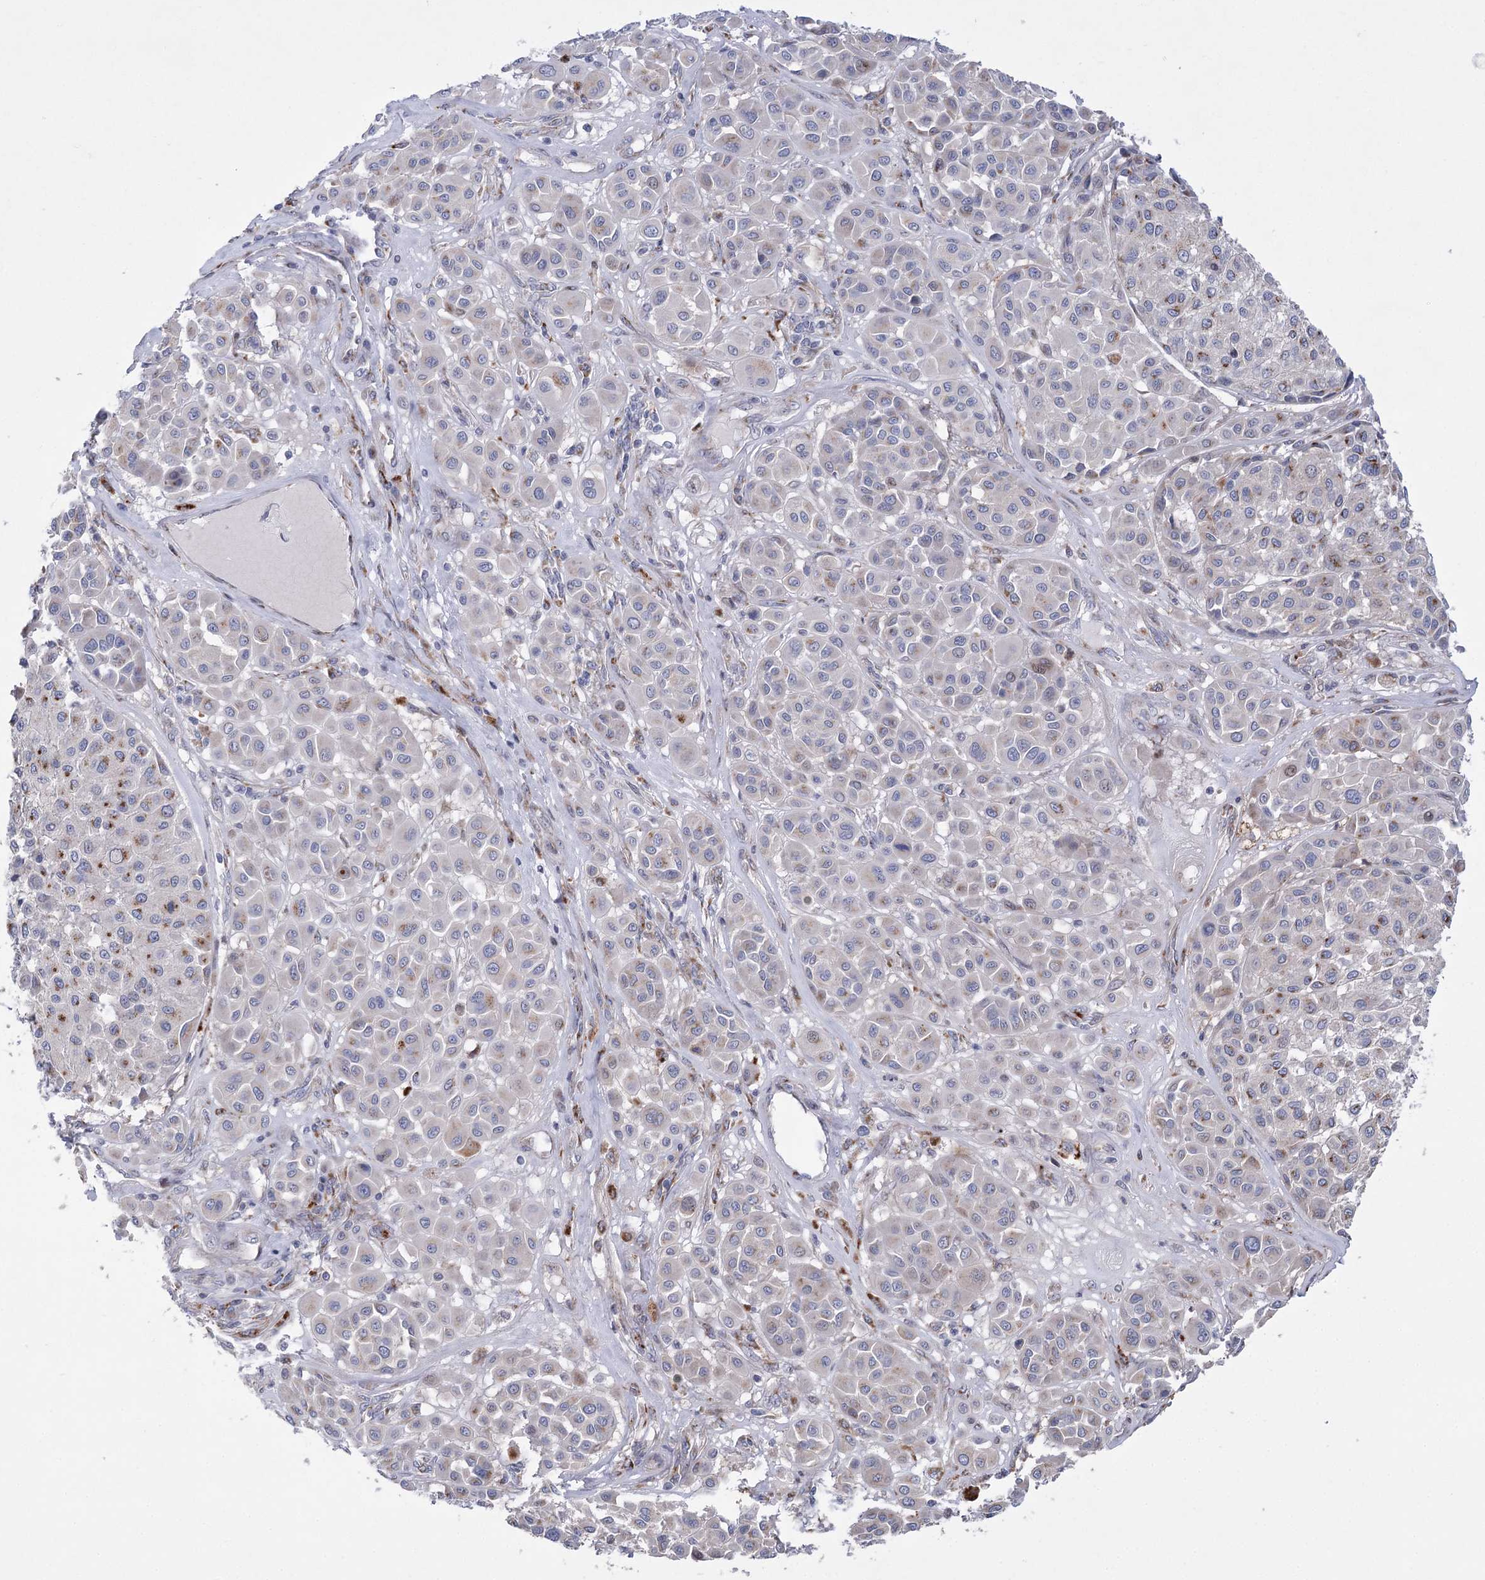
{"staining": {"intensity": "moderate", "quantity": "25%-75%", "location": "cytoplasmic/membranous"}, "tissue": "melanoma", "cell_type": "Tumor cells", "image_type": "cancer", "snomed": [{"axis": "morphology", "description": "Malignant melanoma, Metastatic site"}, {"axis": "topography", "description": "Soft tissue"}], "caption": "A micrograph of human malignant melanoma (metastatic site) stained for a protein displays moderate cytoplasmic/membranous brown staining in tumor cells.", "gene": "NME7", "patient": {"sex": "male", "age": 41}}